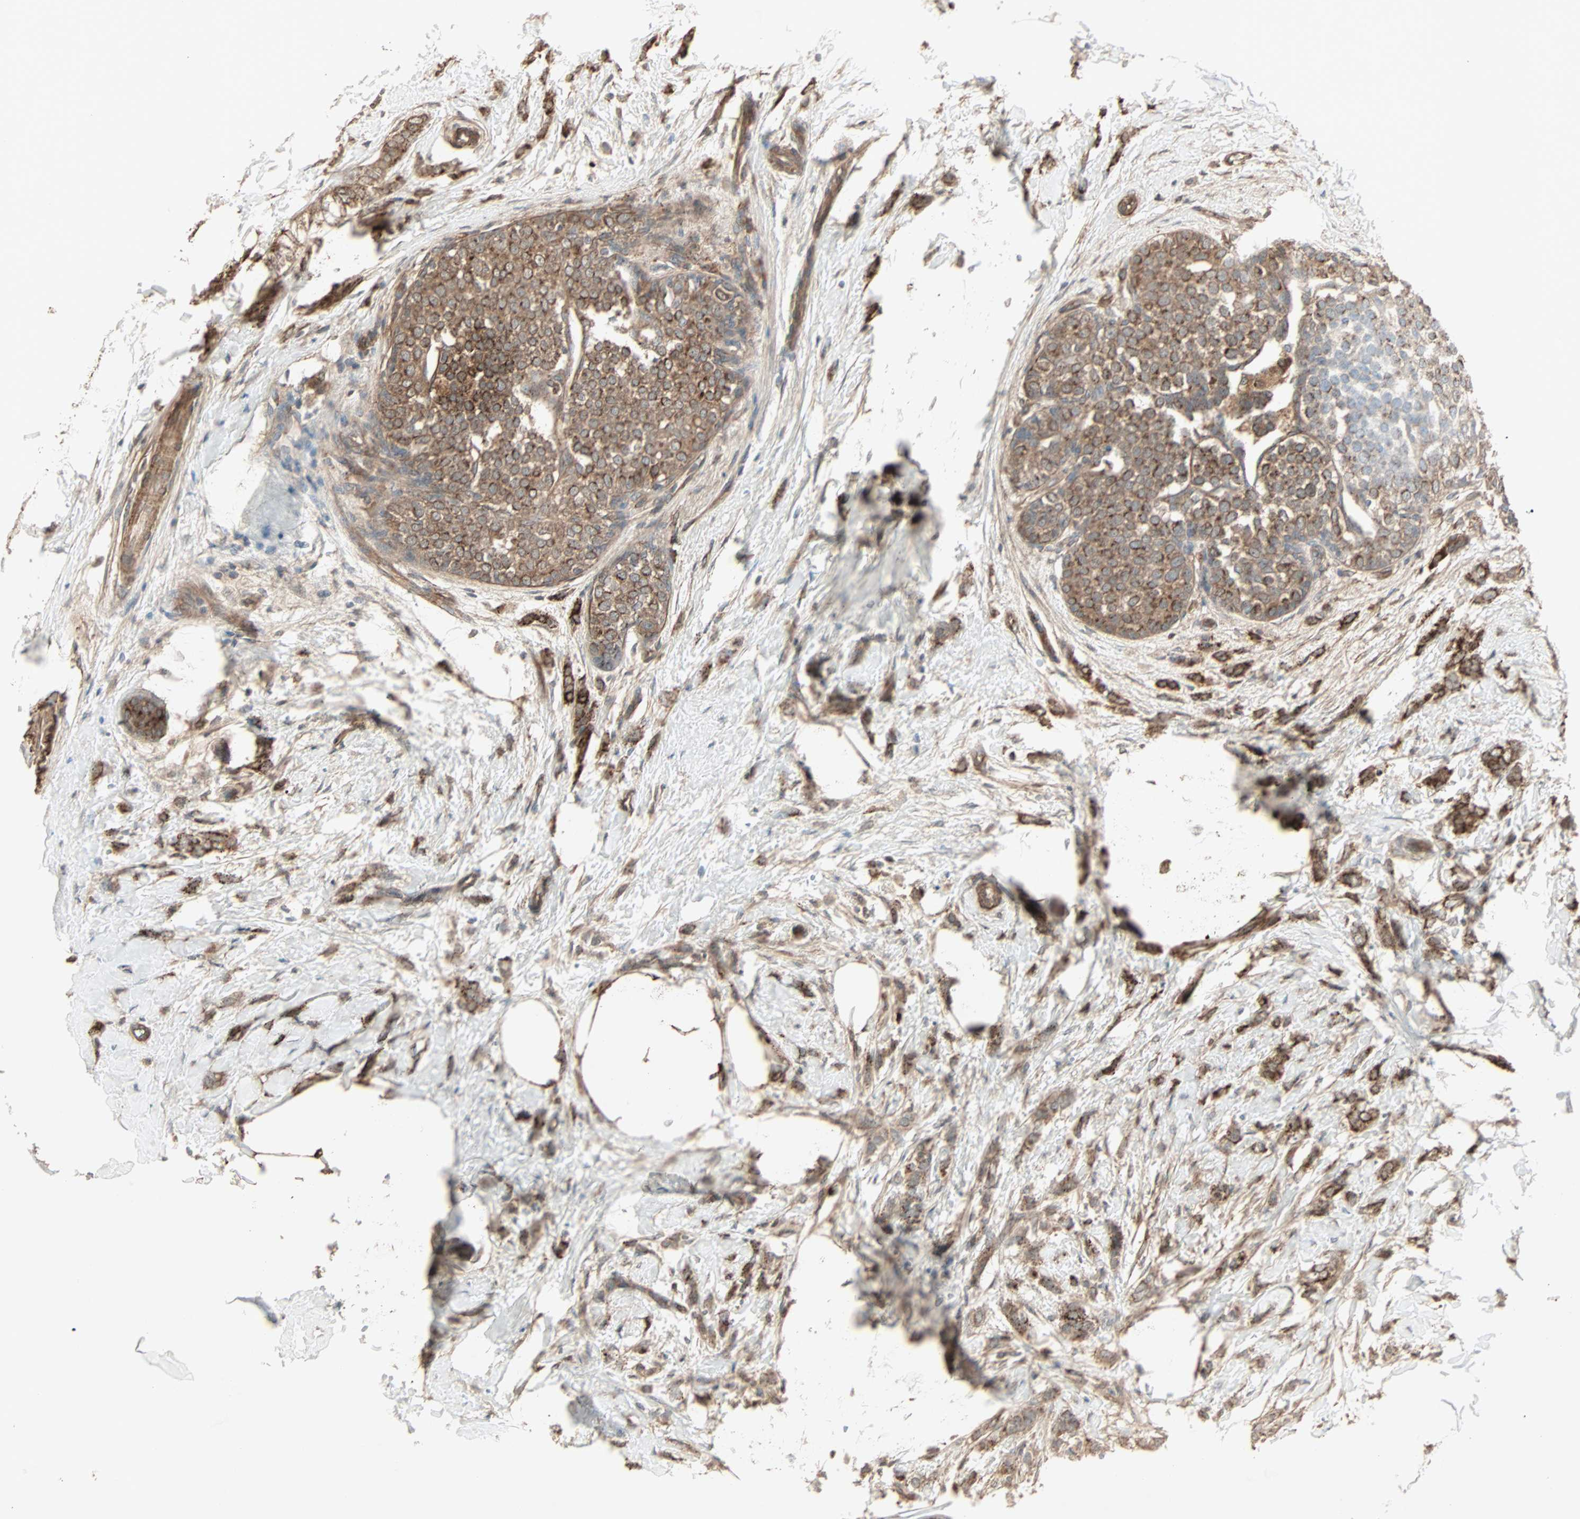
{"staining": {"intensity": "strong", "quantity": ">75%", "location": "cytoplasmic/membranous"}, "tissue": "breast cancer", "cell_type": "Tumor cells", "image_type": "cancer", "snomed": [{"axis": "morphology", "description": "Lobular carcinoma, in situ"}, {"axis": "morphology", "description": "Lobular carcinoma"}, {"axis": "topography", "description": "Breast"}], "caption": "Approximately >75% of tumor cells in human breast cancer demonstrate strong cytoplasmic/membranous protein staining as visualized by brown immunohistochemical staining.", "gene": "GALNT3", "patient": {"sex": "female", "age": 41}}